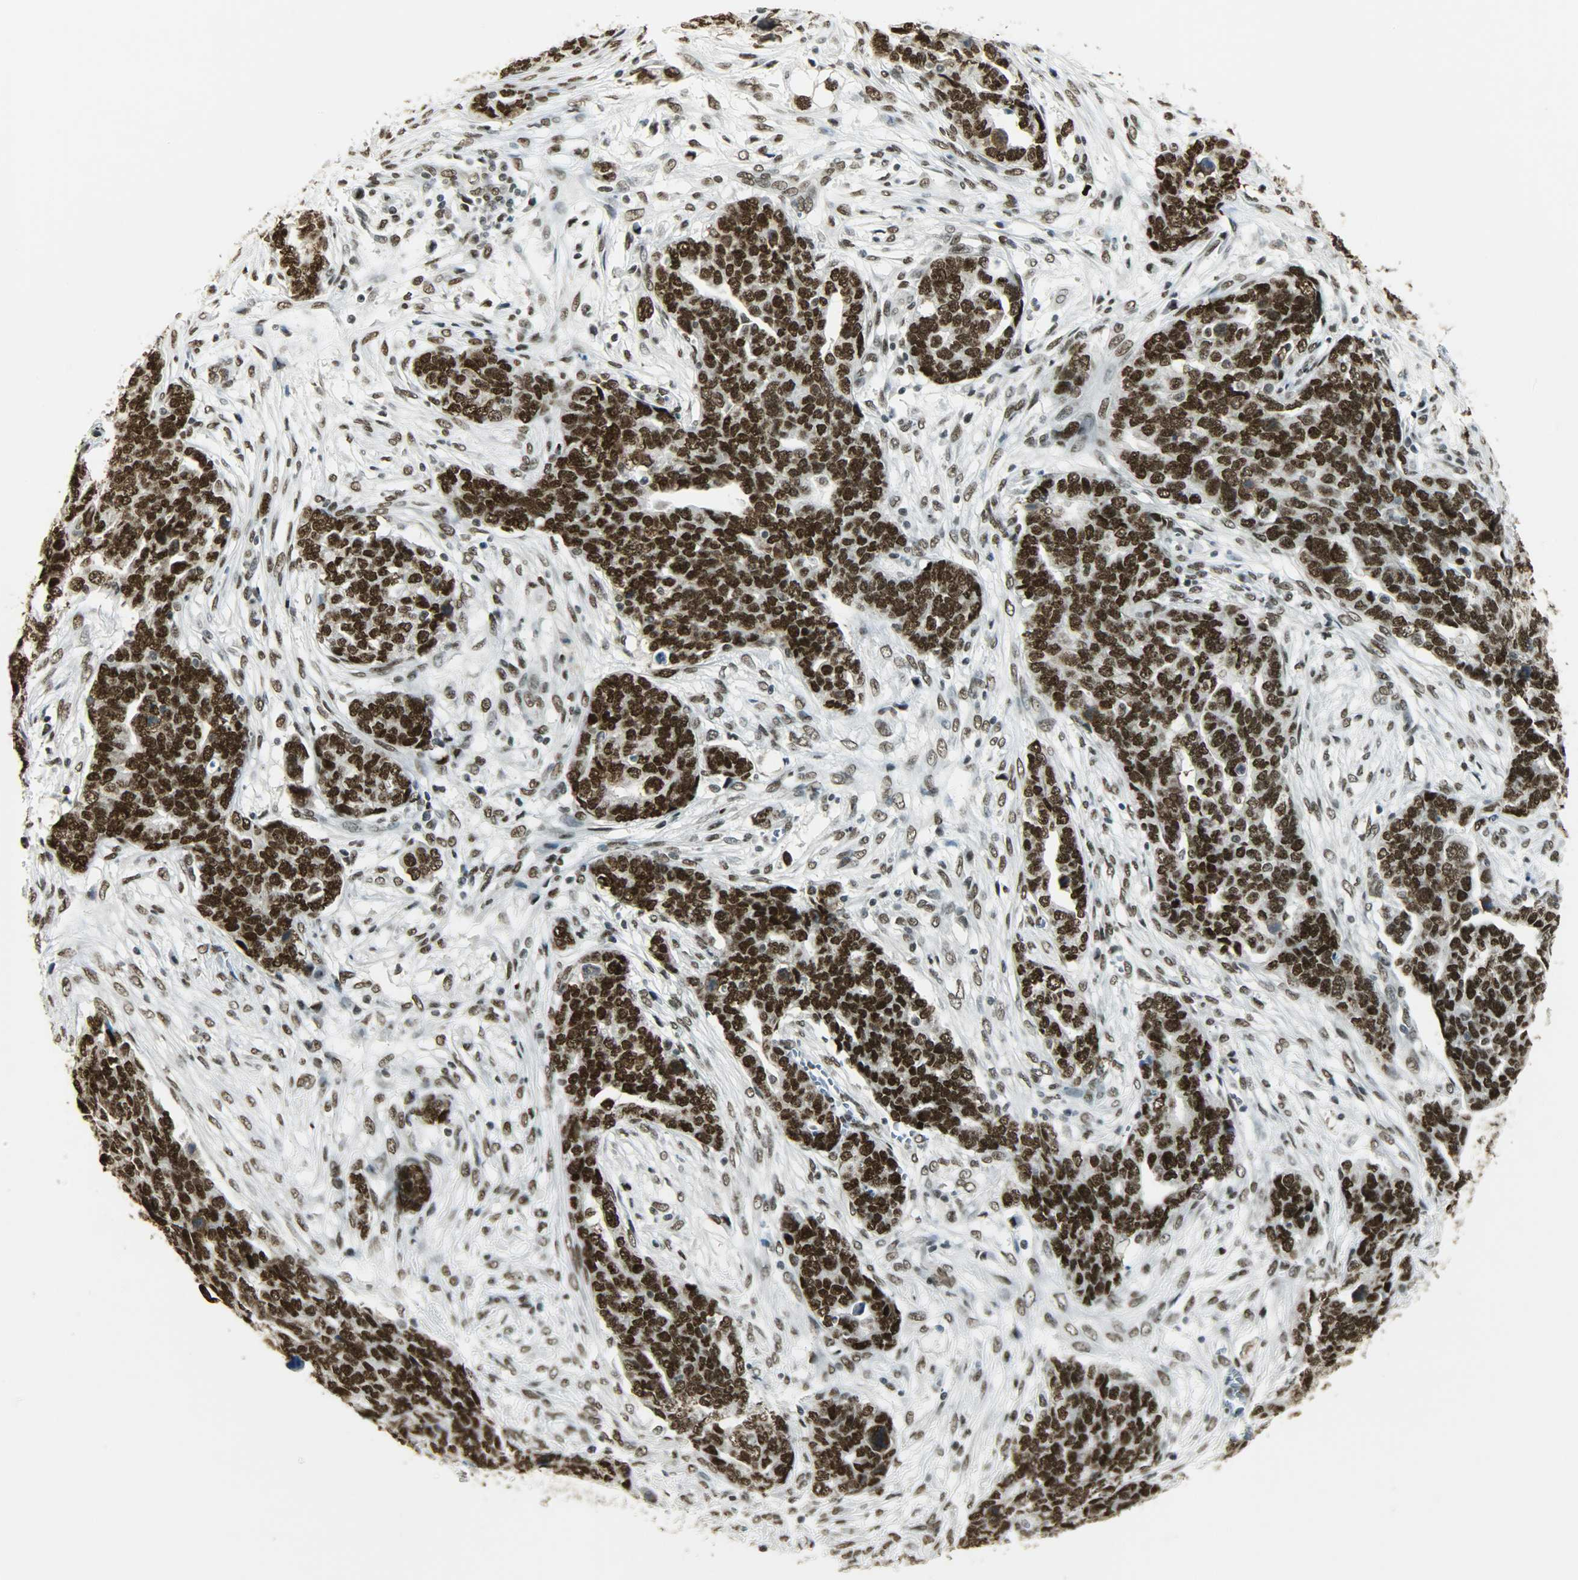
{"staining": {"intensity": "strong", "quantity": ">75%", "location": "nuclear"}, "tissue": "ovarian cancer", "cell_type": "Tumor cells", "image_type": "cancer", "snomed": [{"axis": "morphology", "description": "Normal tissue, NOS"}, {"axis": "morphology", "description": "Cystadenocarcinoma, serous, NOS"}, {"axis": "topography", "description": "Fallopian tube"}, {"axis": "topography", "description": "Ovary"}], "caption": "Strong nuclear positivity for a protein is present in about >75% of tumor cells of ovarian cancer using immunohistochemistry.", "gene": "MYEF2", "patient": {"sex": "female", "age": 56}}